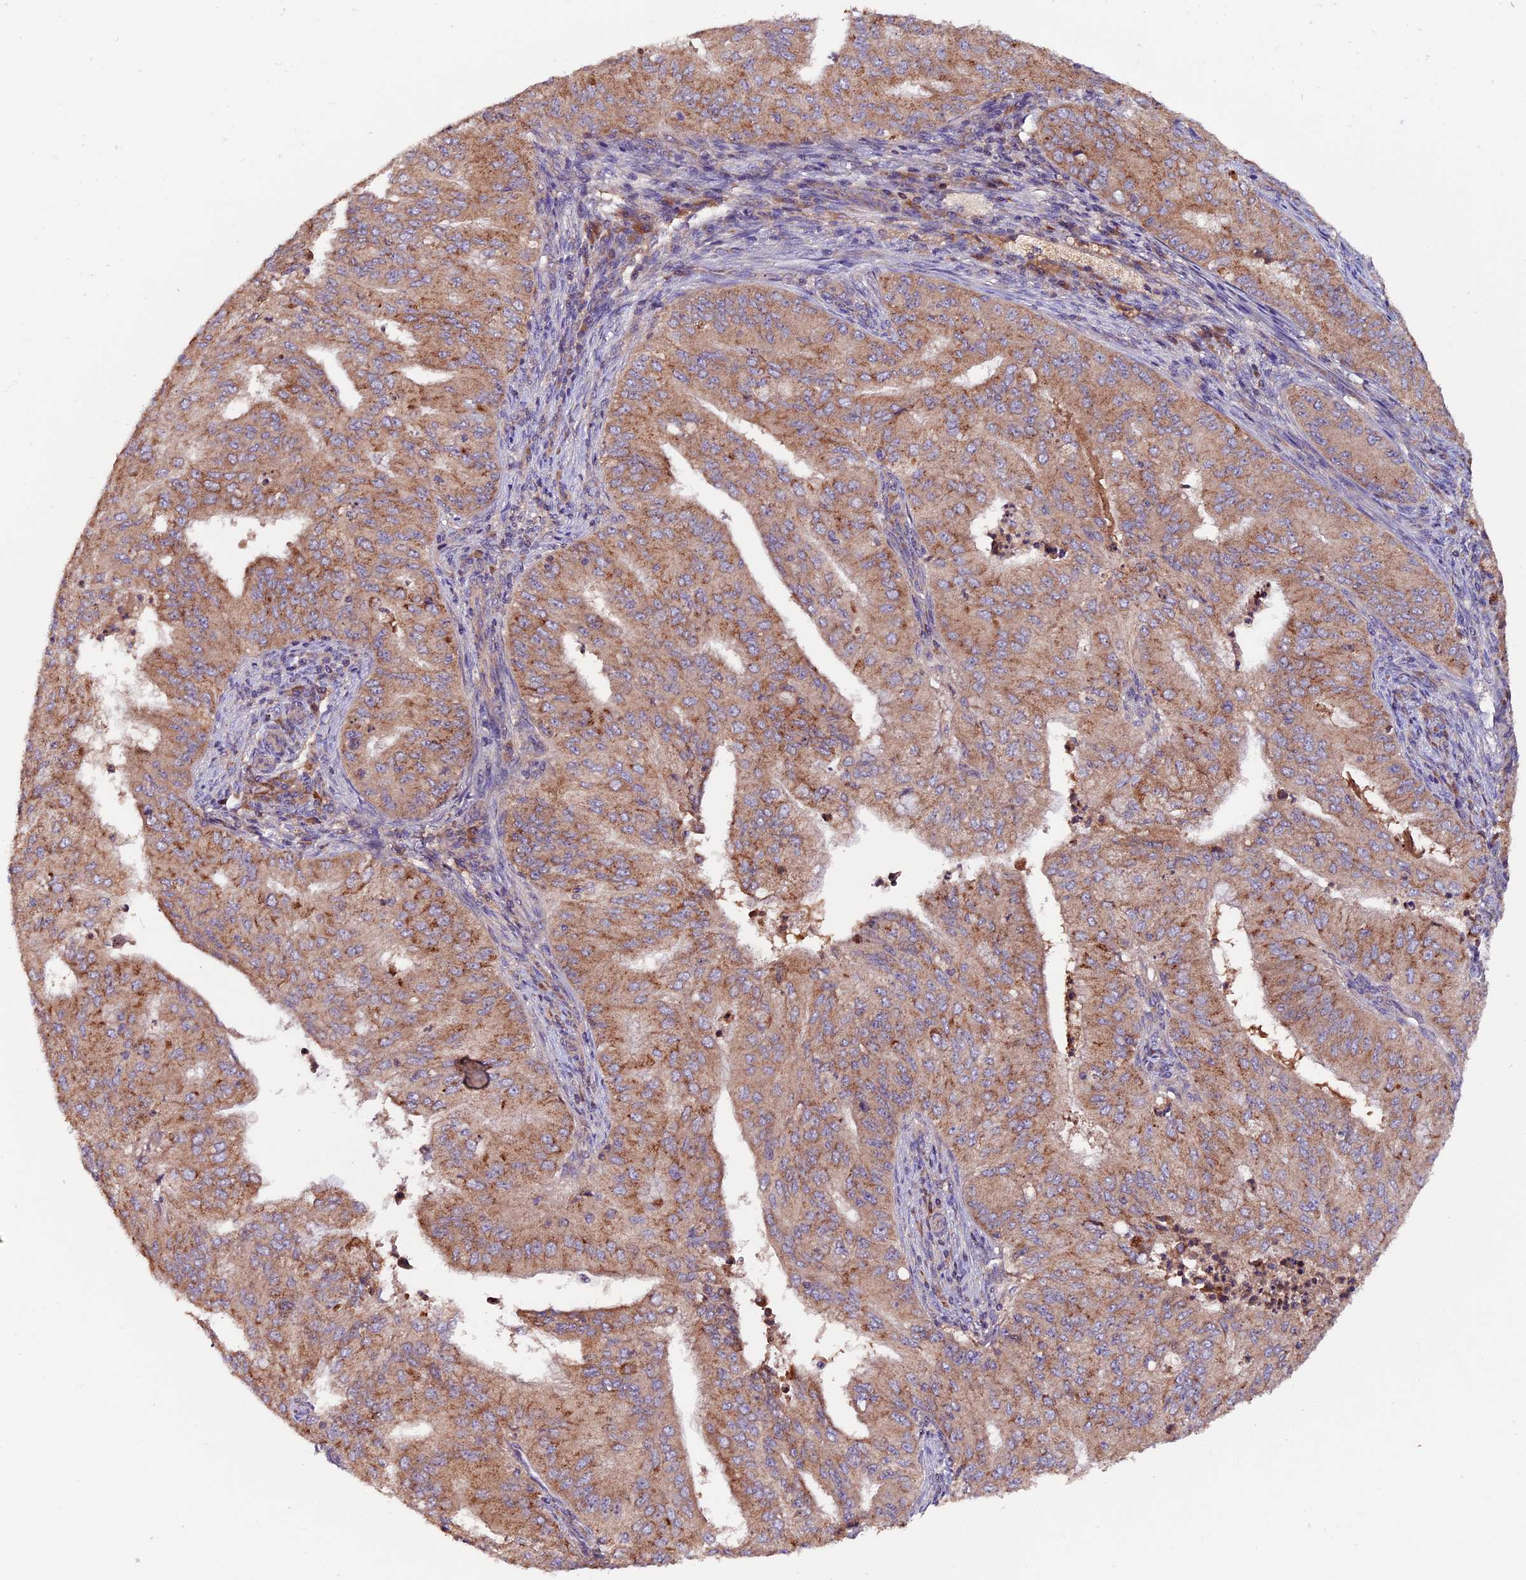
{"staining": {"intensity": "moderate", "quantity": ">75%", "location": "cytoplasmic/membranous"}, "tissue": "endometrial cancer", "cell_type": "Tumor cells", "image_type": "cancer", "snomed": [{"axis": "morphology", "description": "Adenocarcinoma, NOS"}, {"axis": "topography", "description": "Endometrium"}], "caption": "An immunohistochemistry (IHC) image of tumor tissue is shown. Protein staining in brown highlights moderate cytoplasmic/membranous positivity in adenocarcinoma (endometrial) within tumor cells.", "gene": "ZNF598", "patient": {"sex": "female", "age": 50}}